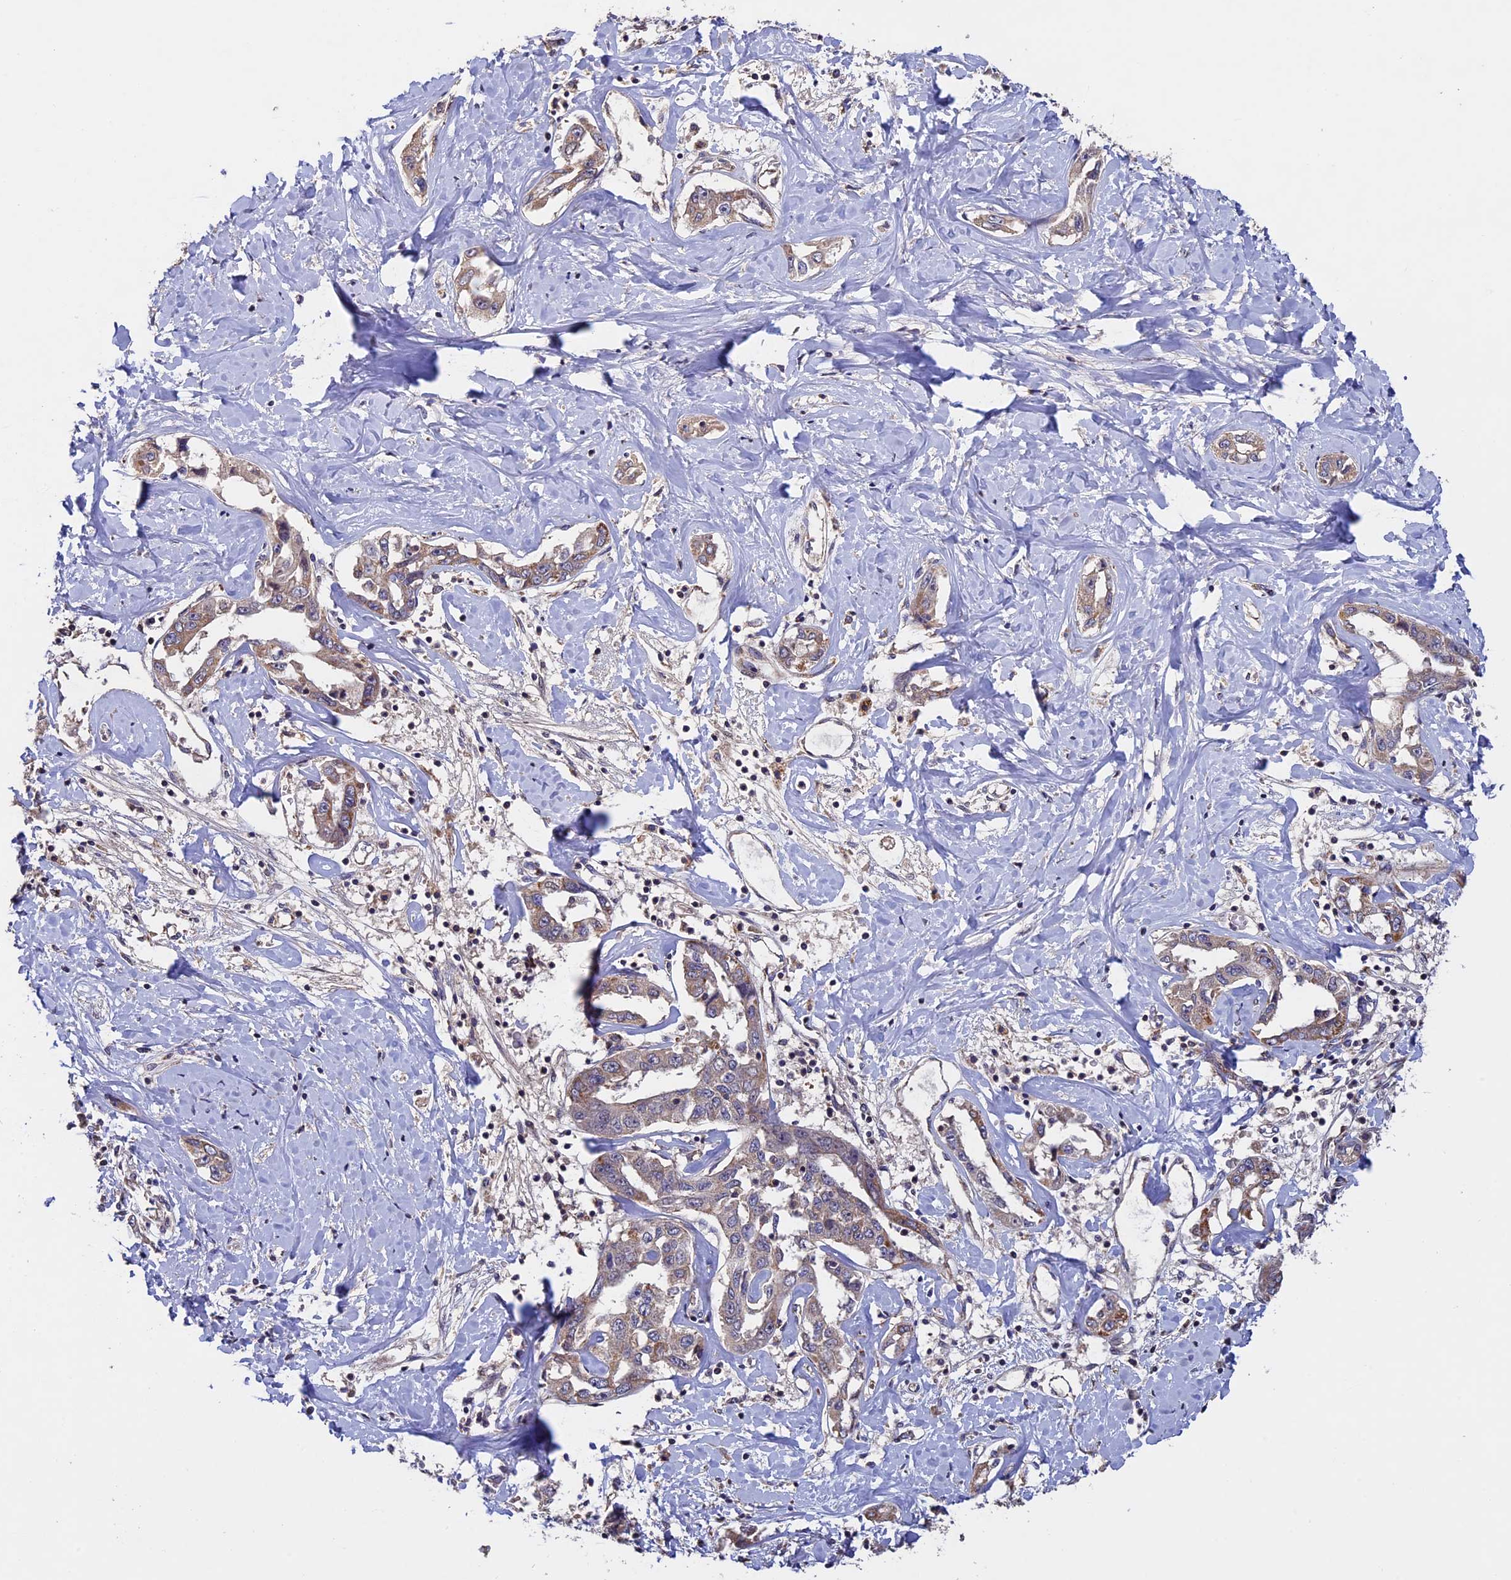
{"staining": {"intensity": "weak", "quantity": ">75%", "location": "cytoplasmic/membranous"}, "tissue": "liver cancer", "cell_type": "Tumor cells", "image_type": "cancer", "snomed": [{"axis": "morphology", "description": "Cholangiocarcinoma"}, {"axis": "topography", "description": "Liver"}], "caption": "Approximately >75% of tumor cells in human cholangiocarcinoma (liver) reveal weak cytoplasmic/membranous protein staining as visualized by brown immunohistochemical staining.", "gene": "RNF17", "patient": {"sex": "male", "age": 59}}